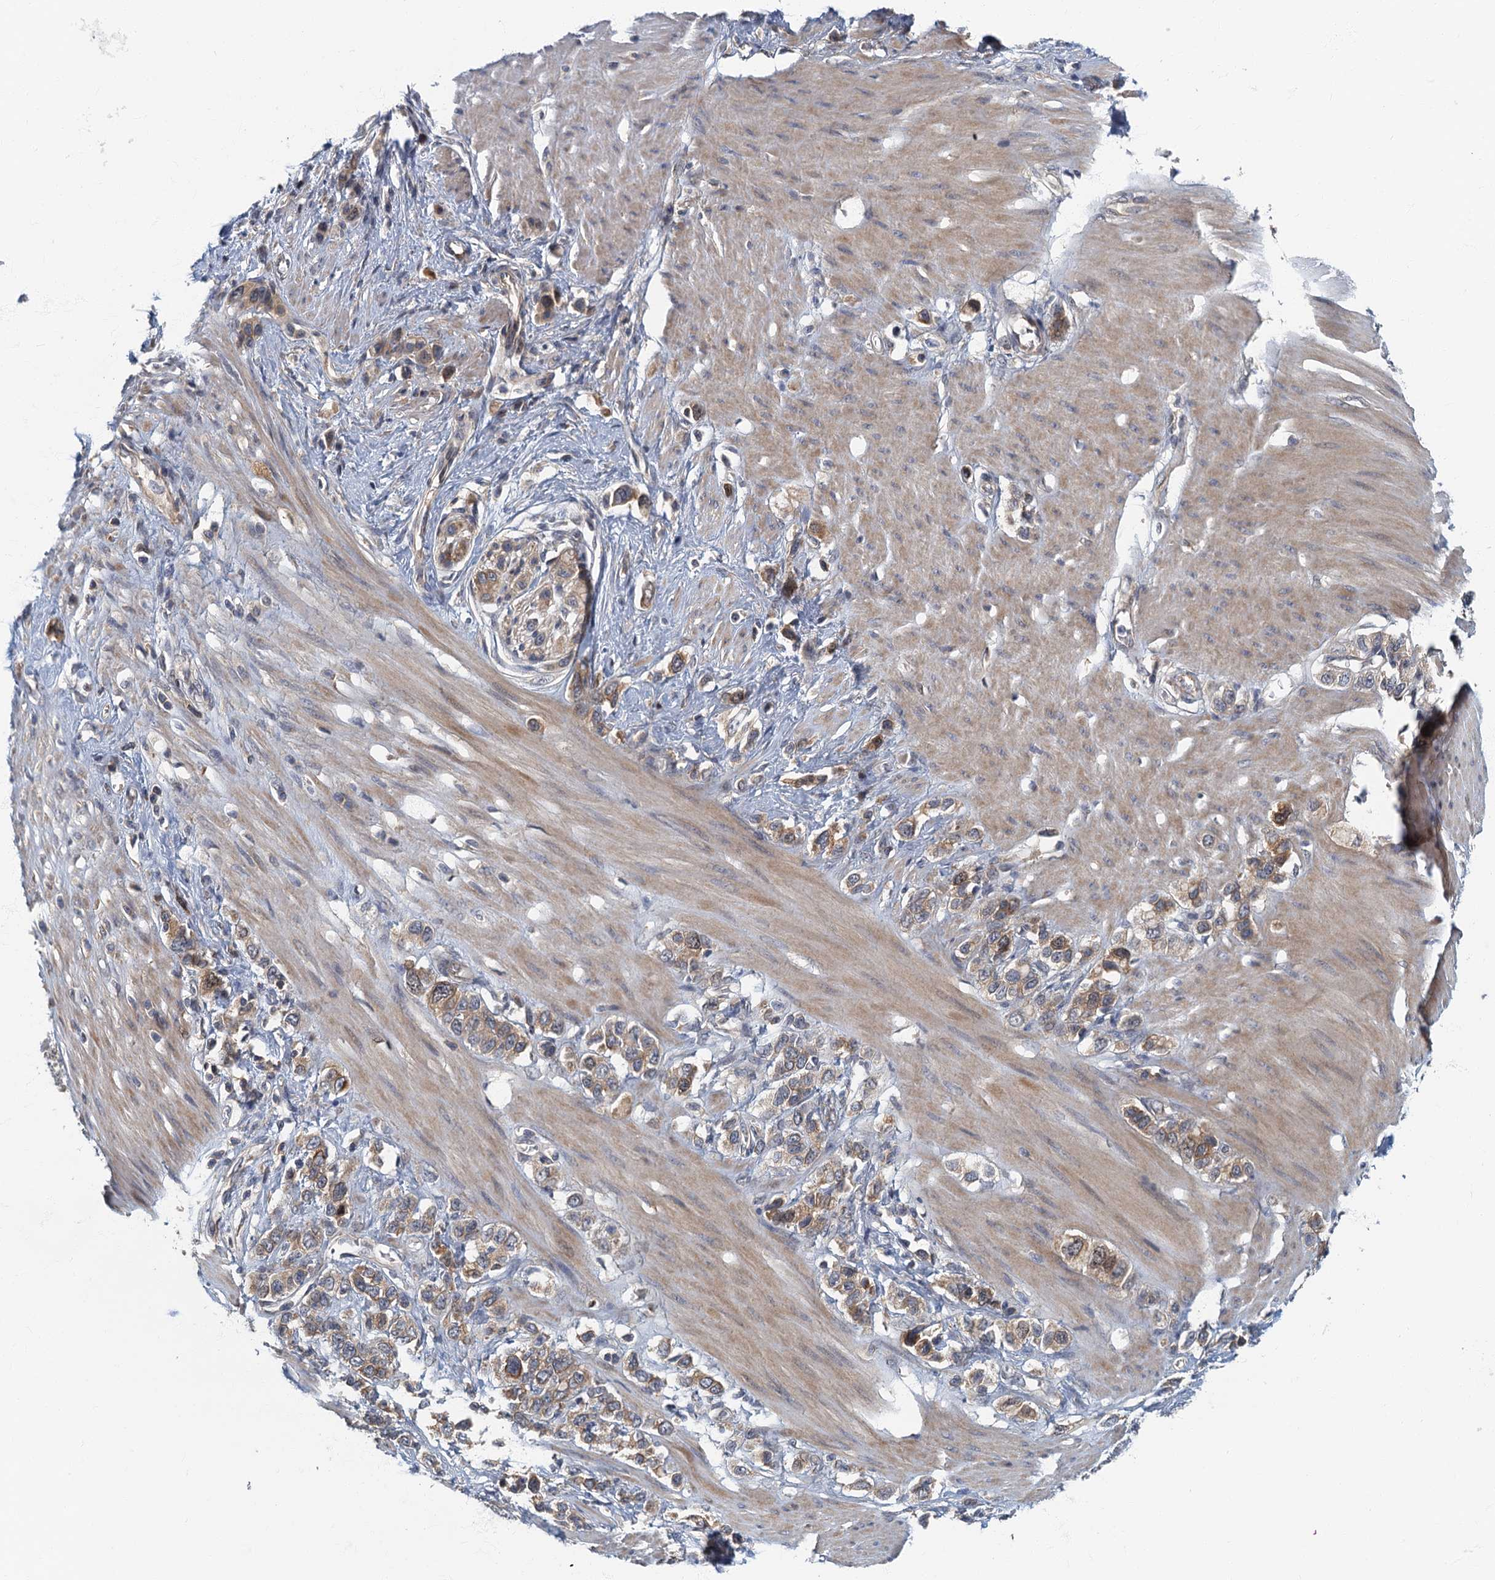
{"staining": {"intensity": "weak", "quantity": ">75%", "location": "cytoplasmic/membranous"}, "tissue": "stomach cancer", "cell_type": "Tumor cells", "image_type": "cancer", "snomed": [{"axis": "morphology", "description": "Adenocarcinoma, NOS"}, {"axis": "morphology", "description": "Adenocarcinoma, High grade"}, {"axis": "topography", "description": "Stomach, upper"}, {"axis": "topography", "description": "Stomach, lower"}], "caption": "Protein expression analysis of human stomach high-grade adenocarcinoma reveals weak cytoplasmic/membranous expression in about >75% of tumor cells. (IHC, brightfield microscopy, high magnification).", "gene": "CKAP2L", "patient": {"sex": "female", "age": 65}}